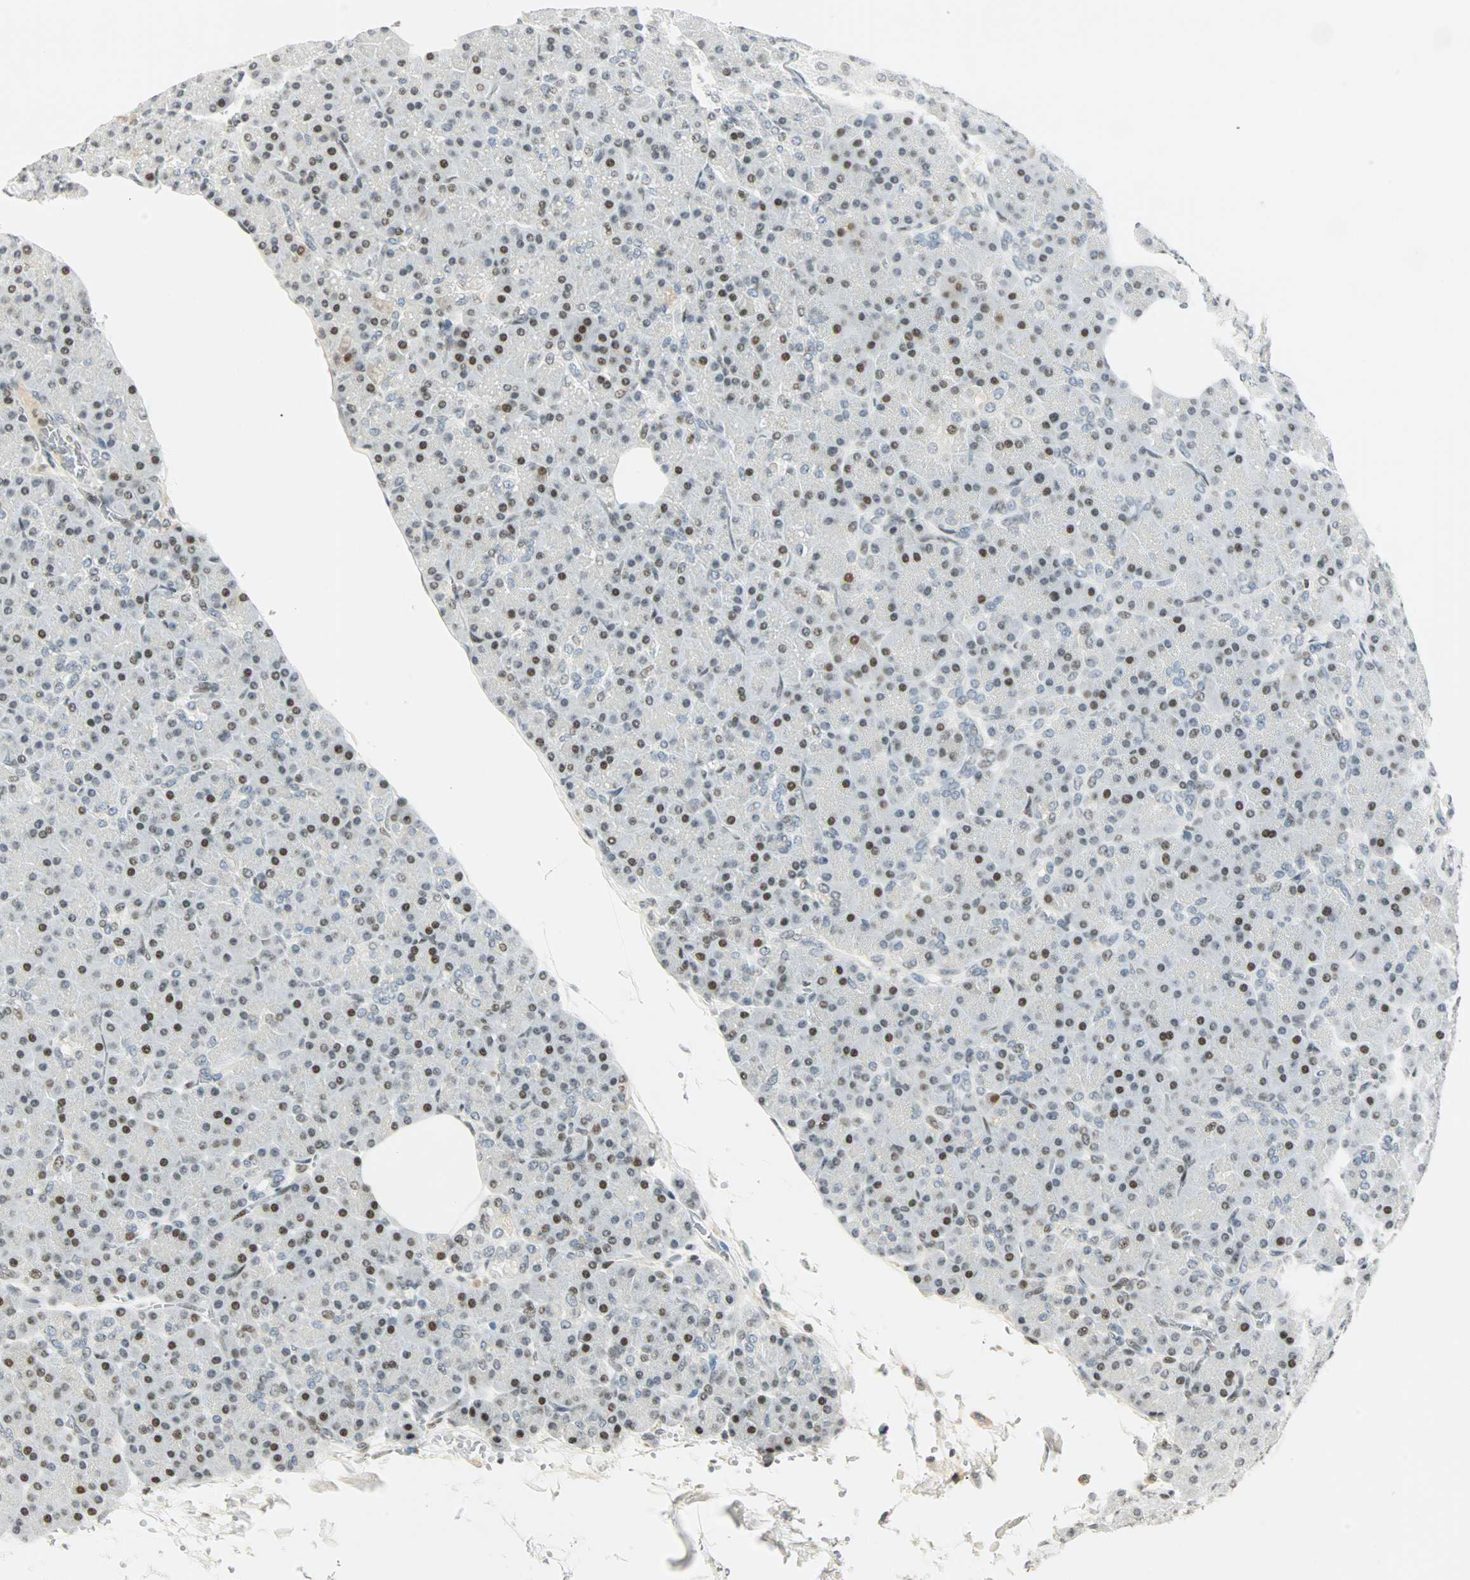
{"staining": {"intensity": "moderate", "quantity": "<25%", "location": "nuclear"}, "tissue": "pancreas", "cell_type": "Exocrine glandular cells", "image_type": "normal", "snomed": [{"axis": "morphology", "description": "Normal tissue, NOS"}, {"axis": "topography", "description": "Pancreas"}], "caption": "Immunohistochemical staining of normal human pancreas reveals <25% levels of moderate nuclear protein expression in approximately <25% of exocrine glandular cells.", "gene": "SMAD3", "patient": {"sex": "female", "age": 43}}